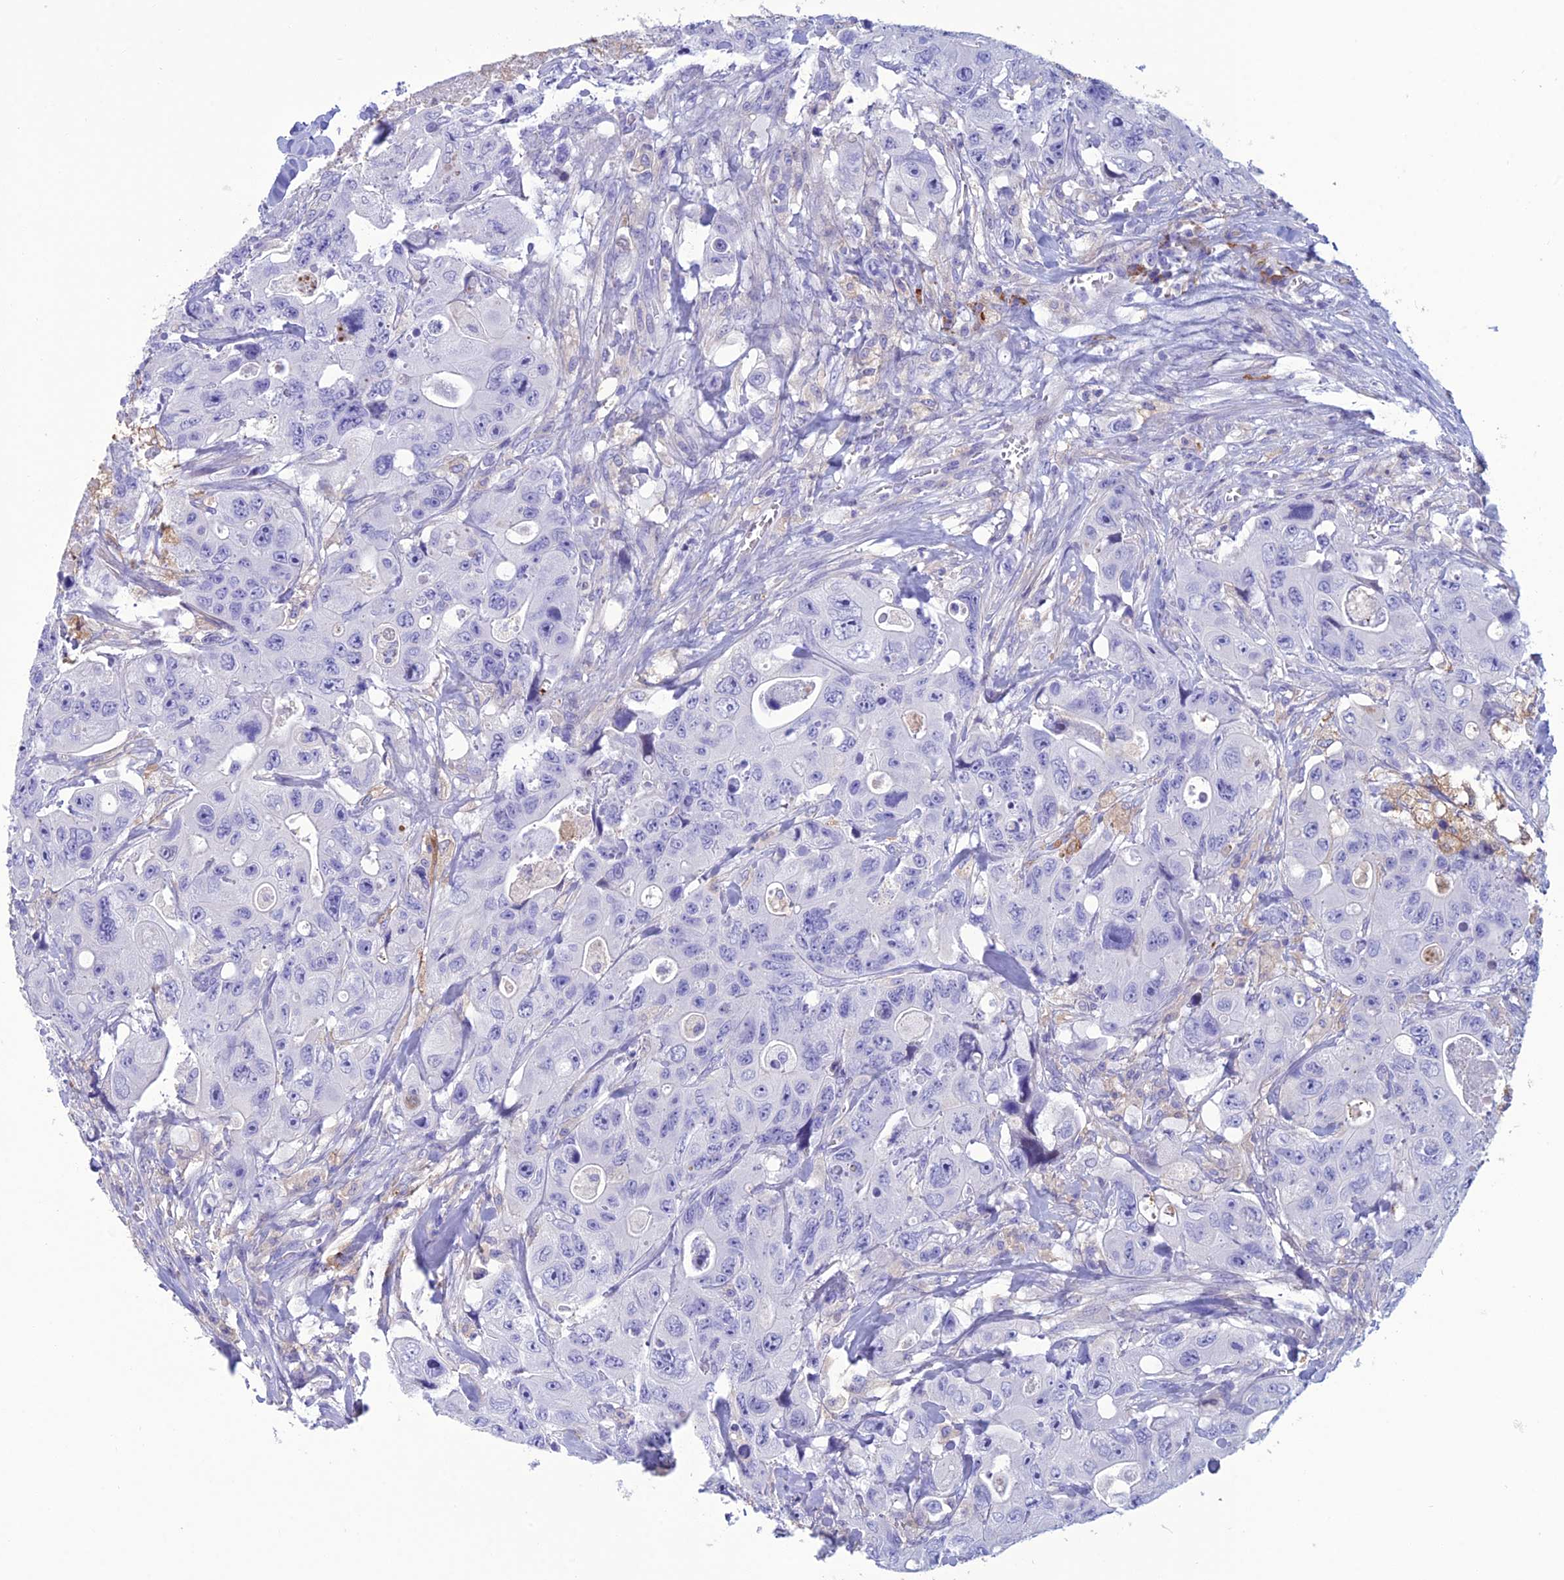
{"staining": {"intensity": "negative", "quantity": "none", "location": "none"}, "tissue": "colorectal cancer", "cell_type": "Tumor cells", "image_type": "cancer", "snomed": [{"axis": "morphology", "description": "Adenocarcinoma, NOS"}, {"axis": "topography", "description": "Colon"}], "caption": "Tumor cells show no significant expression in colorectal cancer (adenocarcinoma).", "gene": "CRB2", "patient": {"sex": "female", "age": 46}}